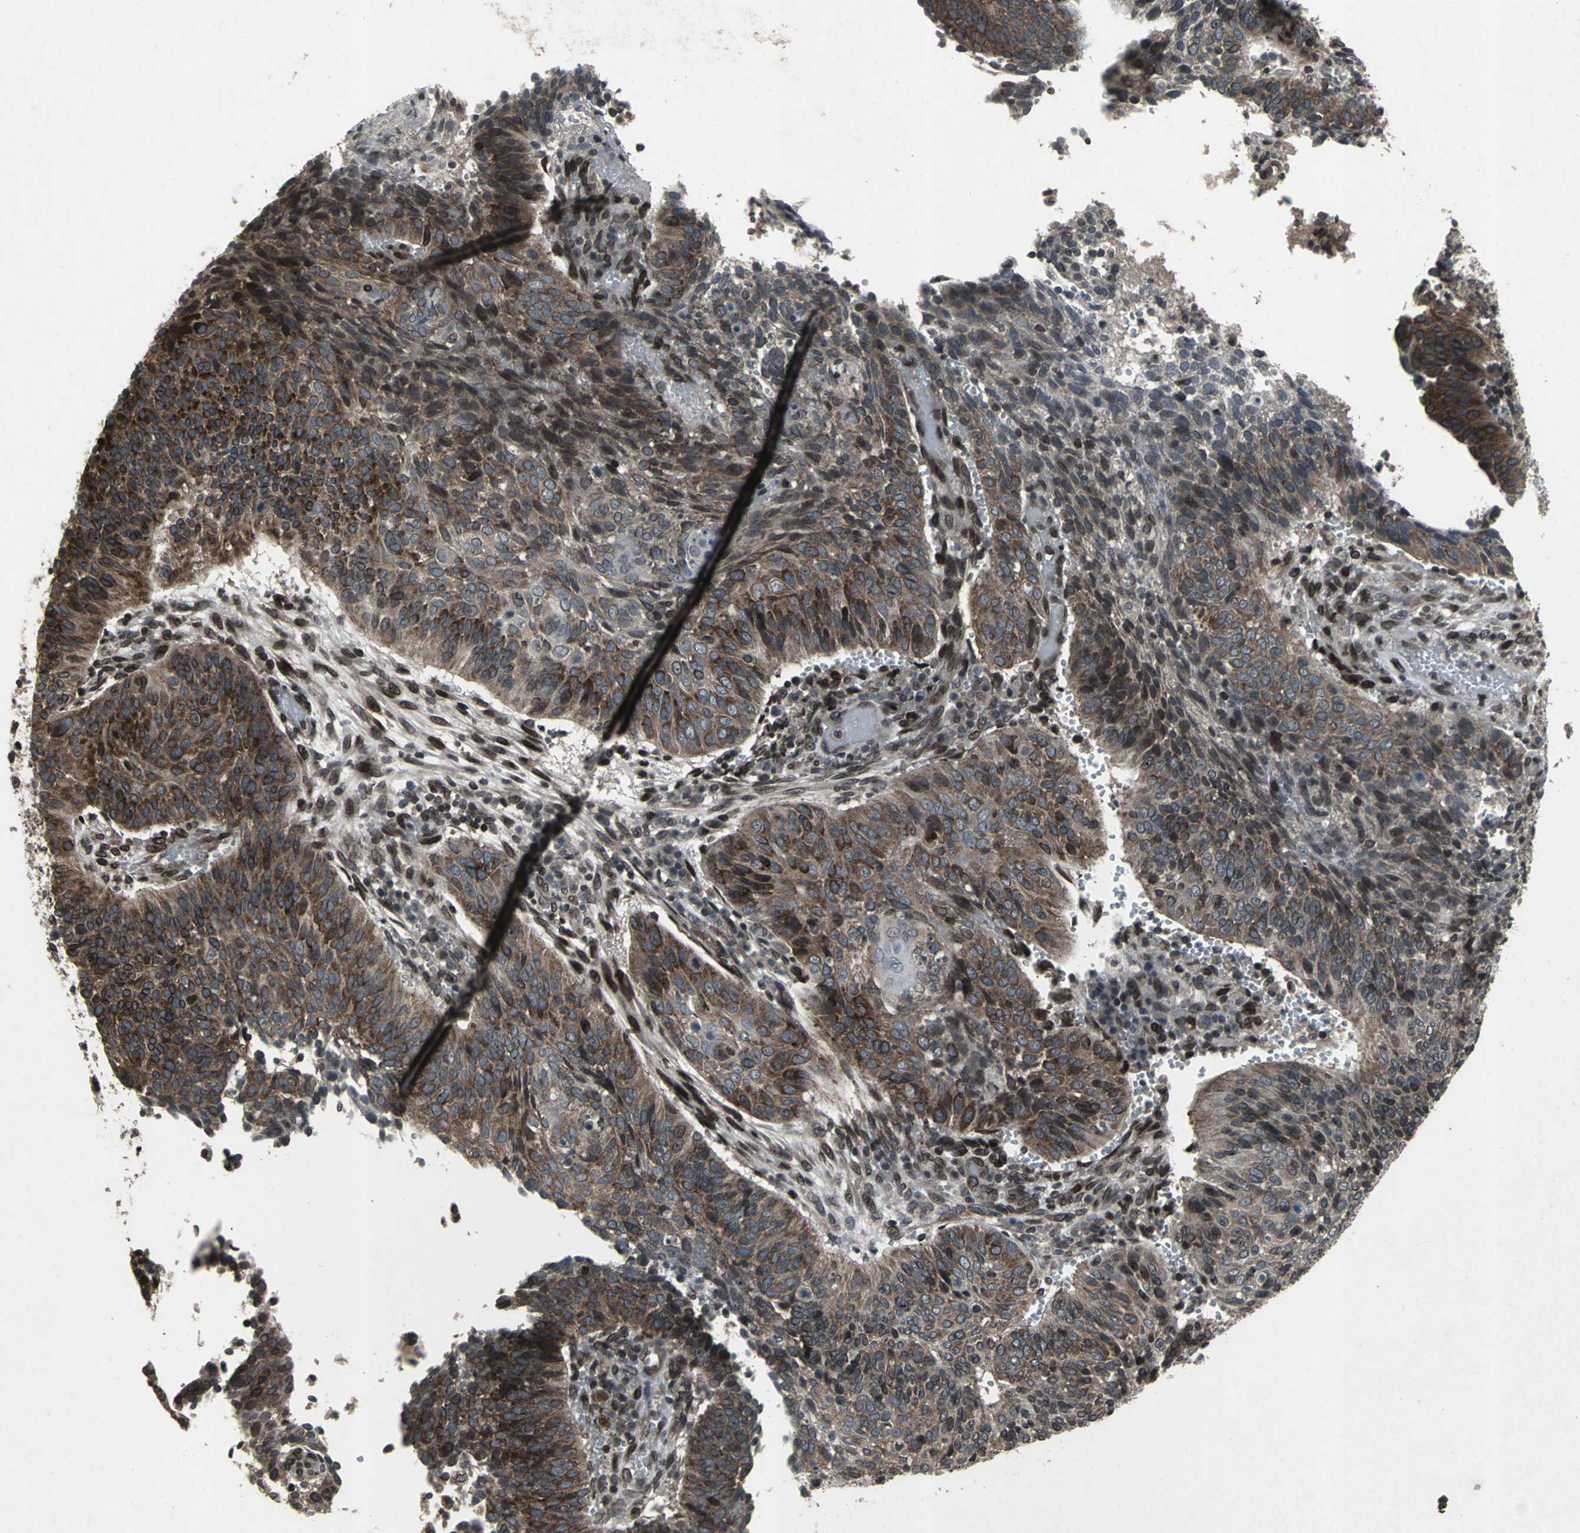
{"staining": {"intensity": "moderate", "quantity": ">75%", "location": "cytoplasmic/membranous,nuclear"}, "tissue": "cervical cancer", "cell_type": "Tumor cells", "image_type": "cancer", "snomed": [{"axis": "morphology", "description": "Squamous cell carcinoma, NOS"}, {"axis": "topography", "description": "Cervix"}], "caption": "There is medium levels of moderate cytoplasmic/membranous and nuclear positivity in tumor cells of cervical cancer (squamous cell carcinoma), as demonstrated by immunohistochemical staining (brown color).", "gene": "SH2B3", "patient": {"sex": "female", "age": 39}}